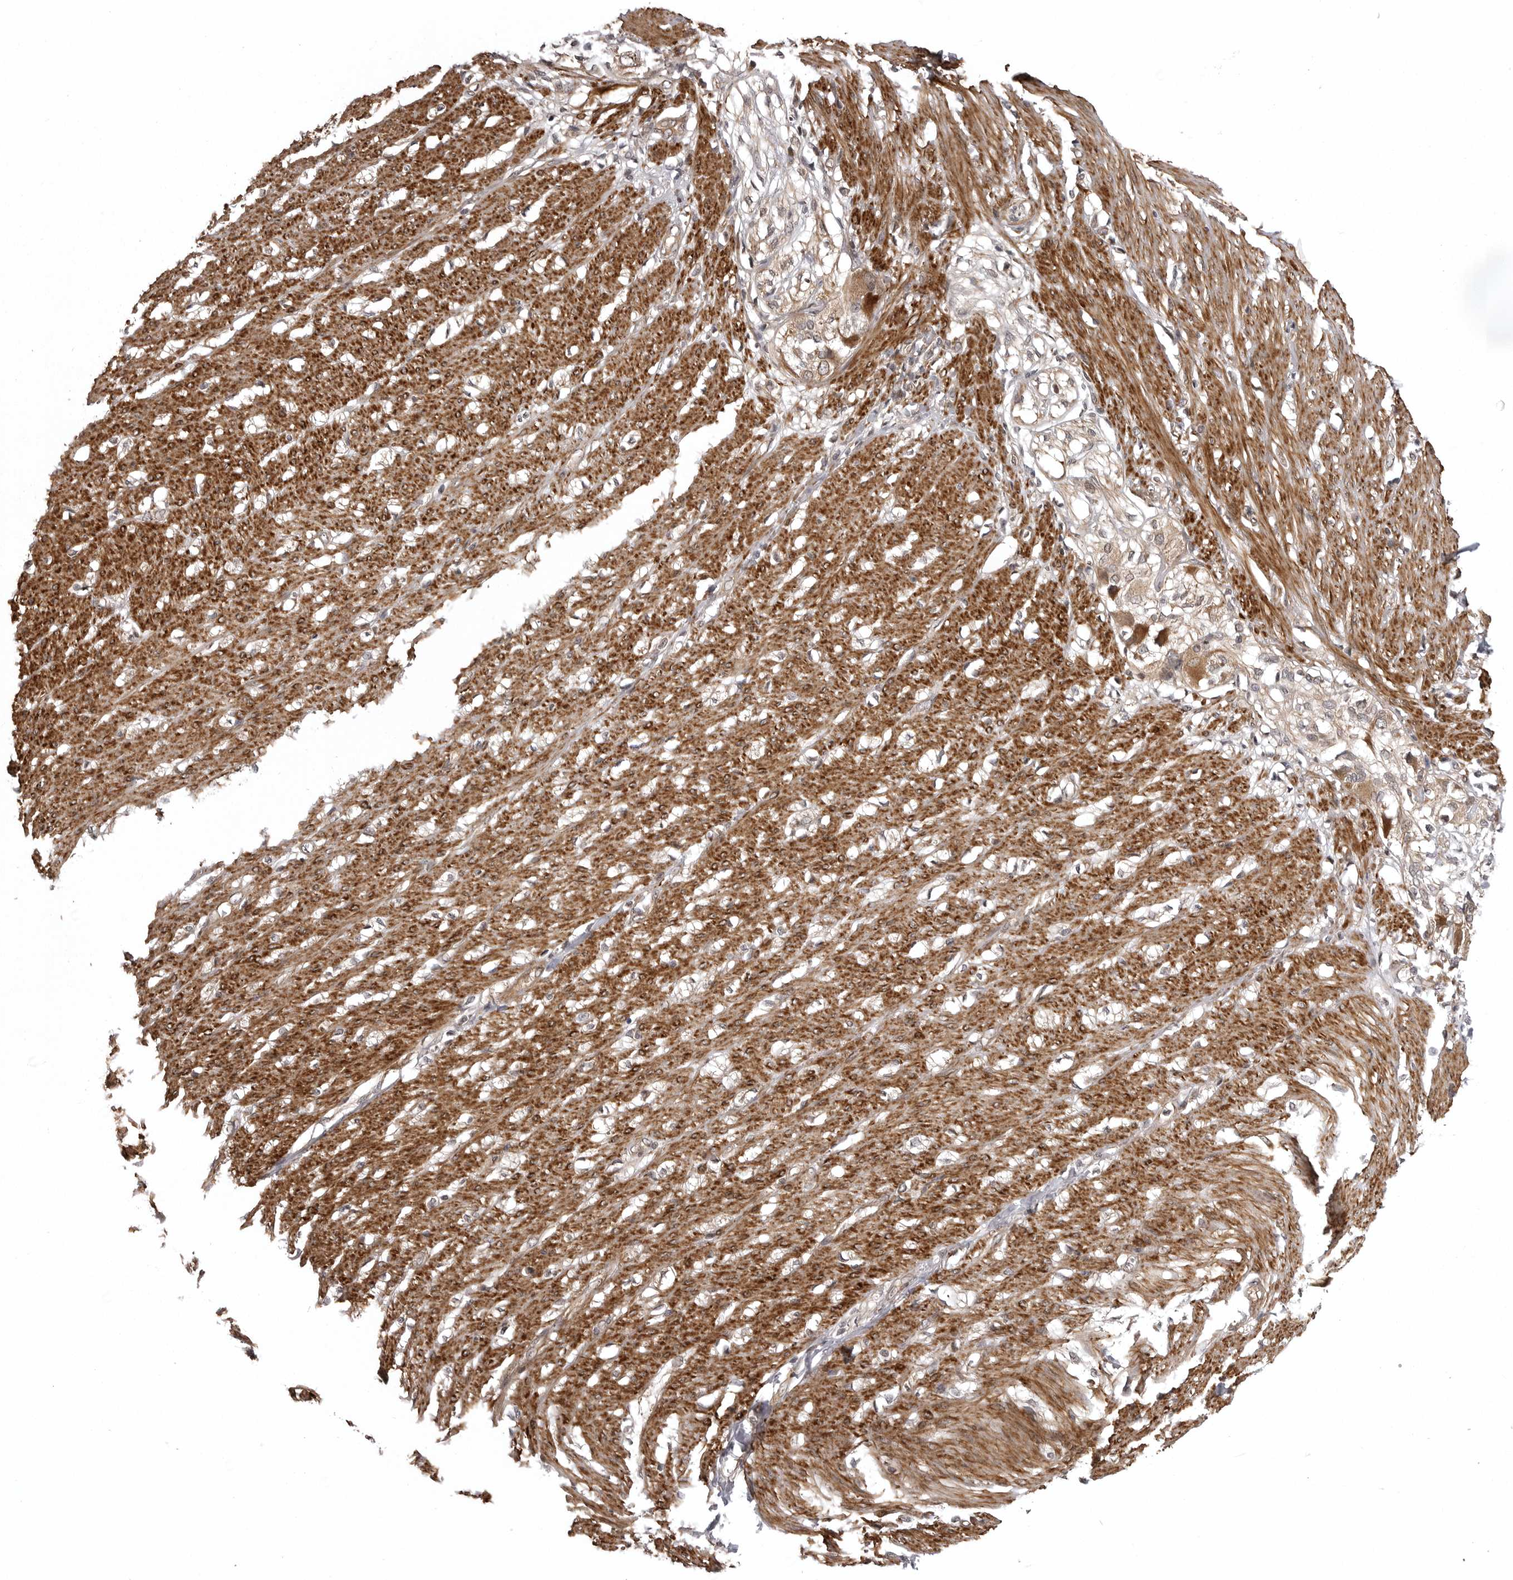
{"staining": {"intensity": "strong", "quantity": ">75%", "location": "cytoplasmic/membranous"}, "tissue": "smooth muscle", "cell_type": "Smooth muscle cells", "image_type": "normal", "snomed": [{"axis": "morphology", "description": "Normal tissue, NOS"}, {"axis": "morphology", "description": "Adenocarcinoma, NOS"}, {"axis": "topography", "description": "Colon"}, {"axis": "topography", "description": "Peripheral nerve tissue"}], "caption": "High-power microscopy captured an immunohistochemistry image of unremarkable smooth muscle, revealing strong cytoplasmic/membranous staining in approximately >75% of smooth muscle cells. (Stains: DAB in brown, nuclei in blue, Microscopy: brightfield microscopy at high magnification).", "gene": "SNX16", "patient": {"sex": "male", "age": 14}}